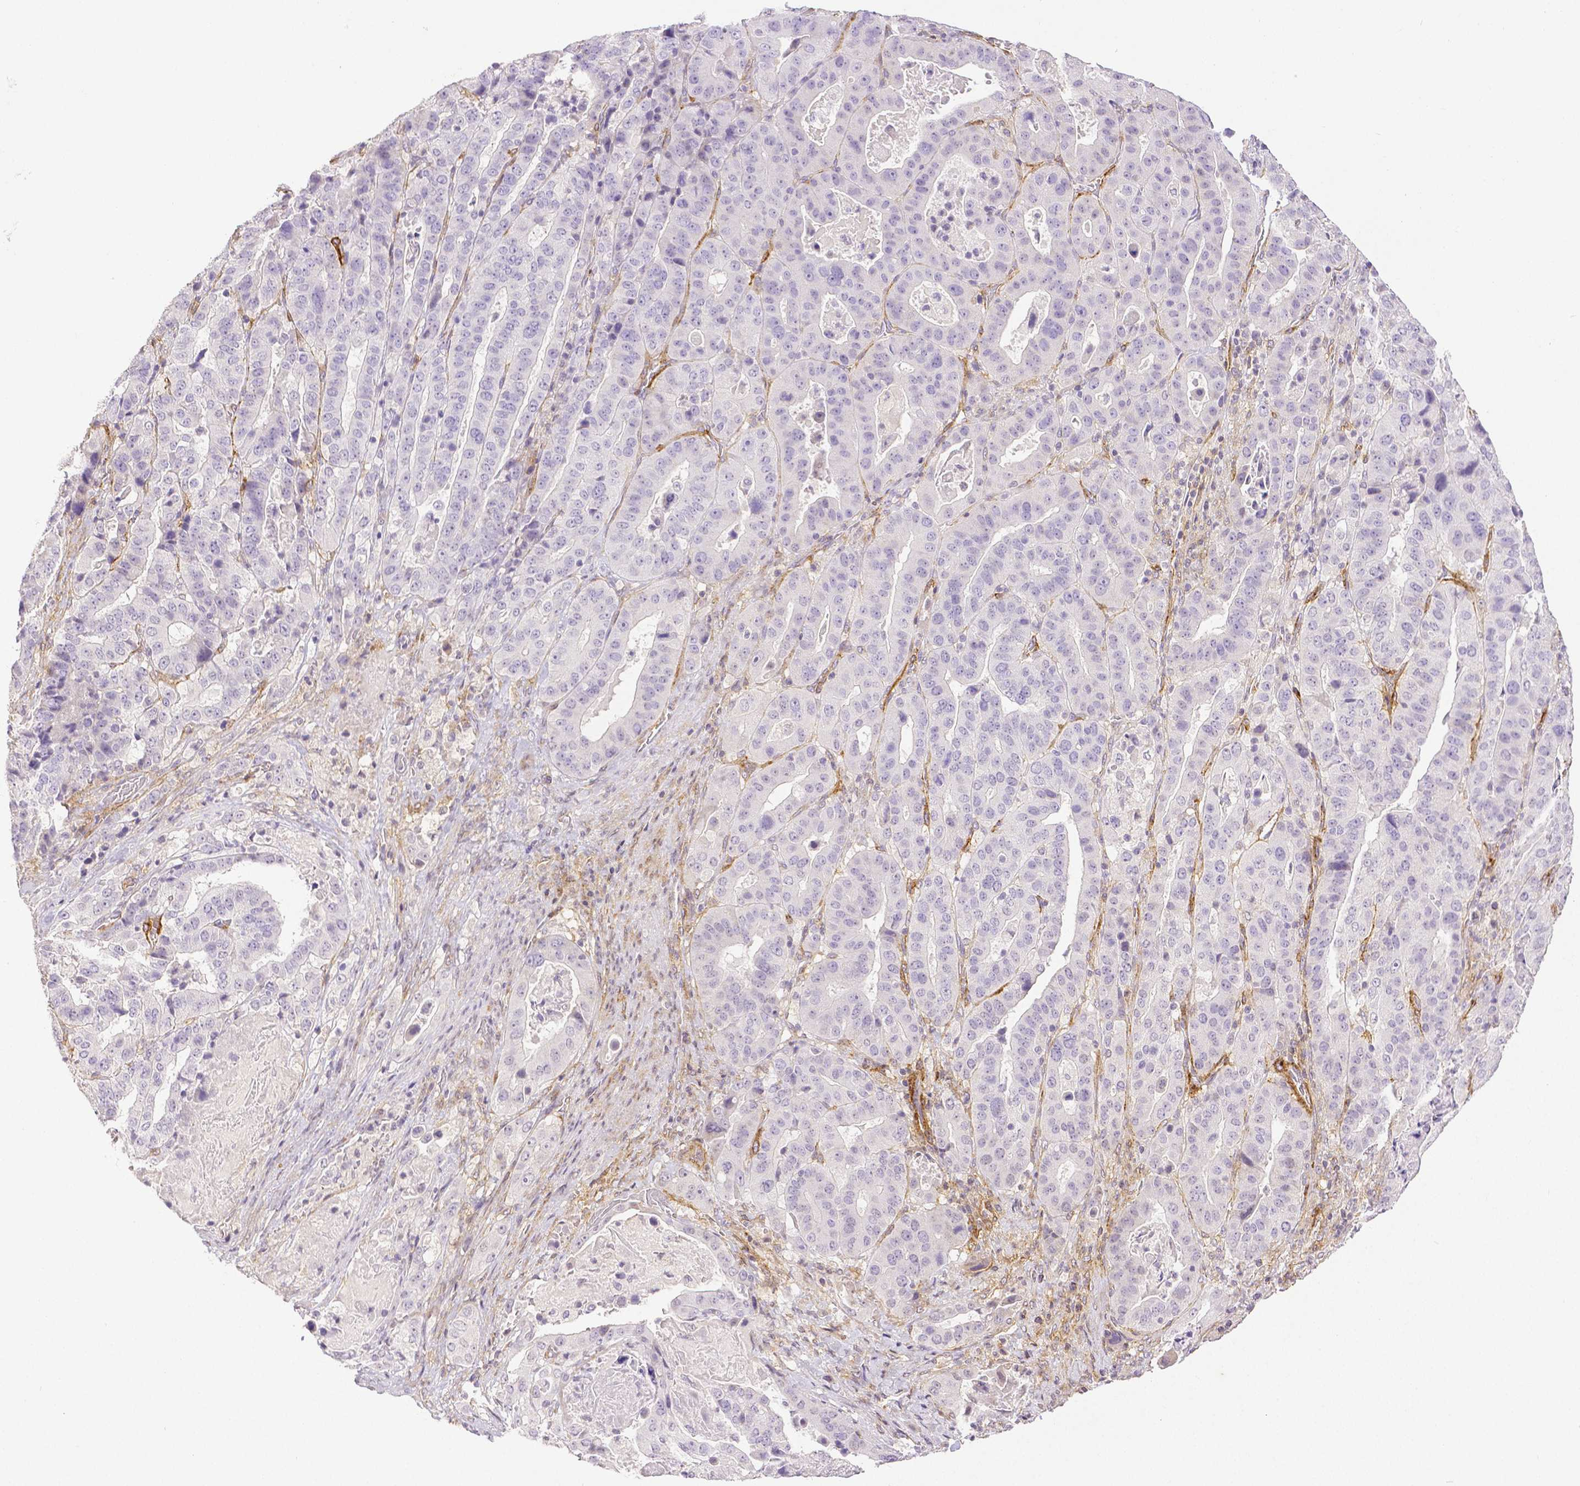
{"staining": {"intensity": "negative", "quantity": "none", "location": "none"}, "tissue": "stomach cancer", "cell_type": "Tumor cells", "image_type": "cancer", "snomed": [{"axis": "morphology", "description": "Adenocarcinoma, NOS"}, {"axis": "topography", "description": "Stomach"}], "caption": "IHC of human stomach cancer shows no staining in tumor cells.", "gene": "THY1", "patient": {"sex": "male", "age": 48}}